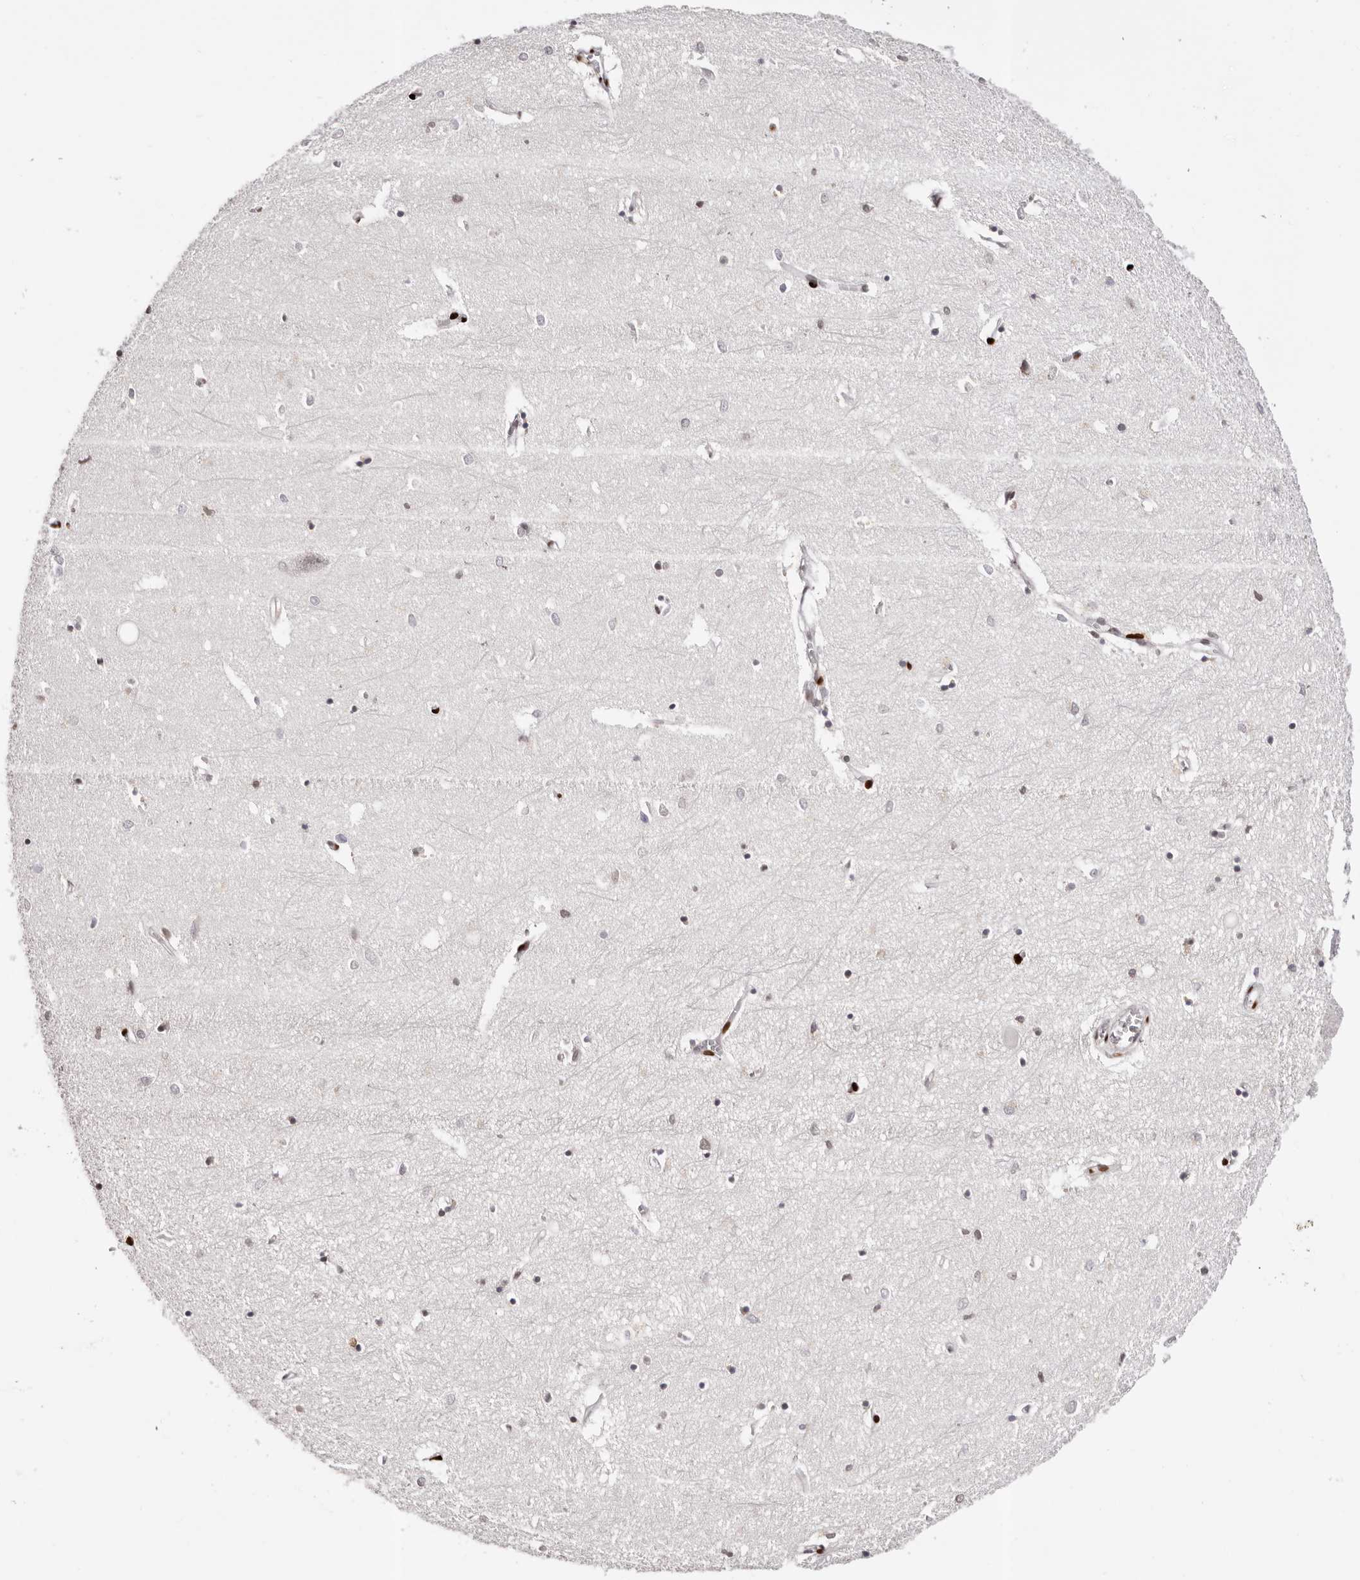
{"staining": {"intensity": "weak", "quantity": "<25%", "location": "nuclear"}, "tissue": "hippocampus", "cell_type": "Glial cells", "image_type": "normal", "snomed": [{"axis": "morphology", "description": "Normal tissue, NOS"}, {"axis": "topography", "description": "Hippocampus"}], "caption": "DAB (3,3'-diaminobenzidine) immunohistochemical staining of benign hippocampus demonstrates no significant expression in glial cells.", "gene": "NUP153", "patient": {"sex": "female", "age": 64}}